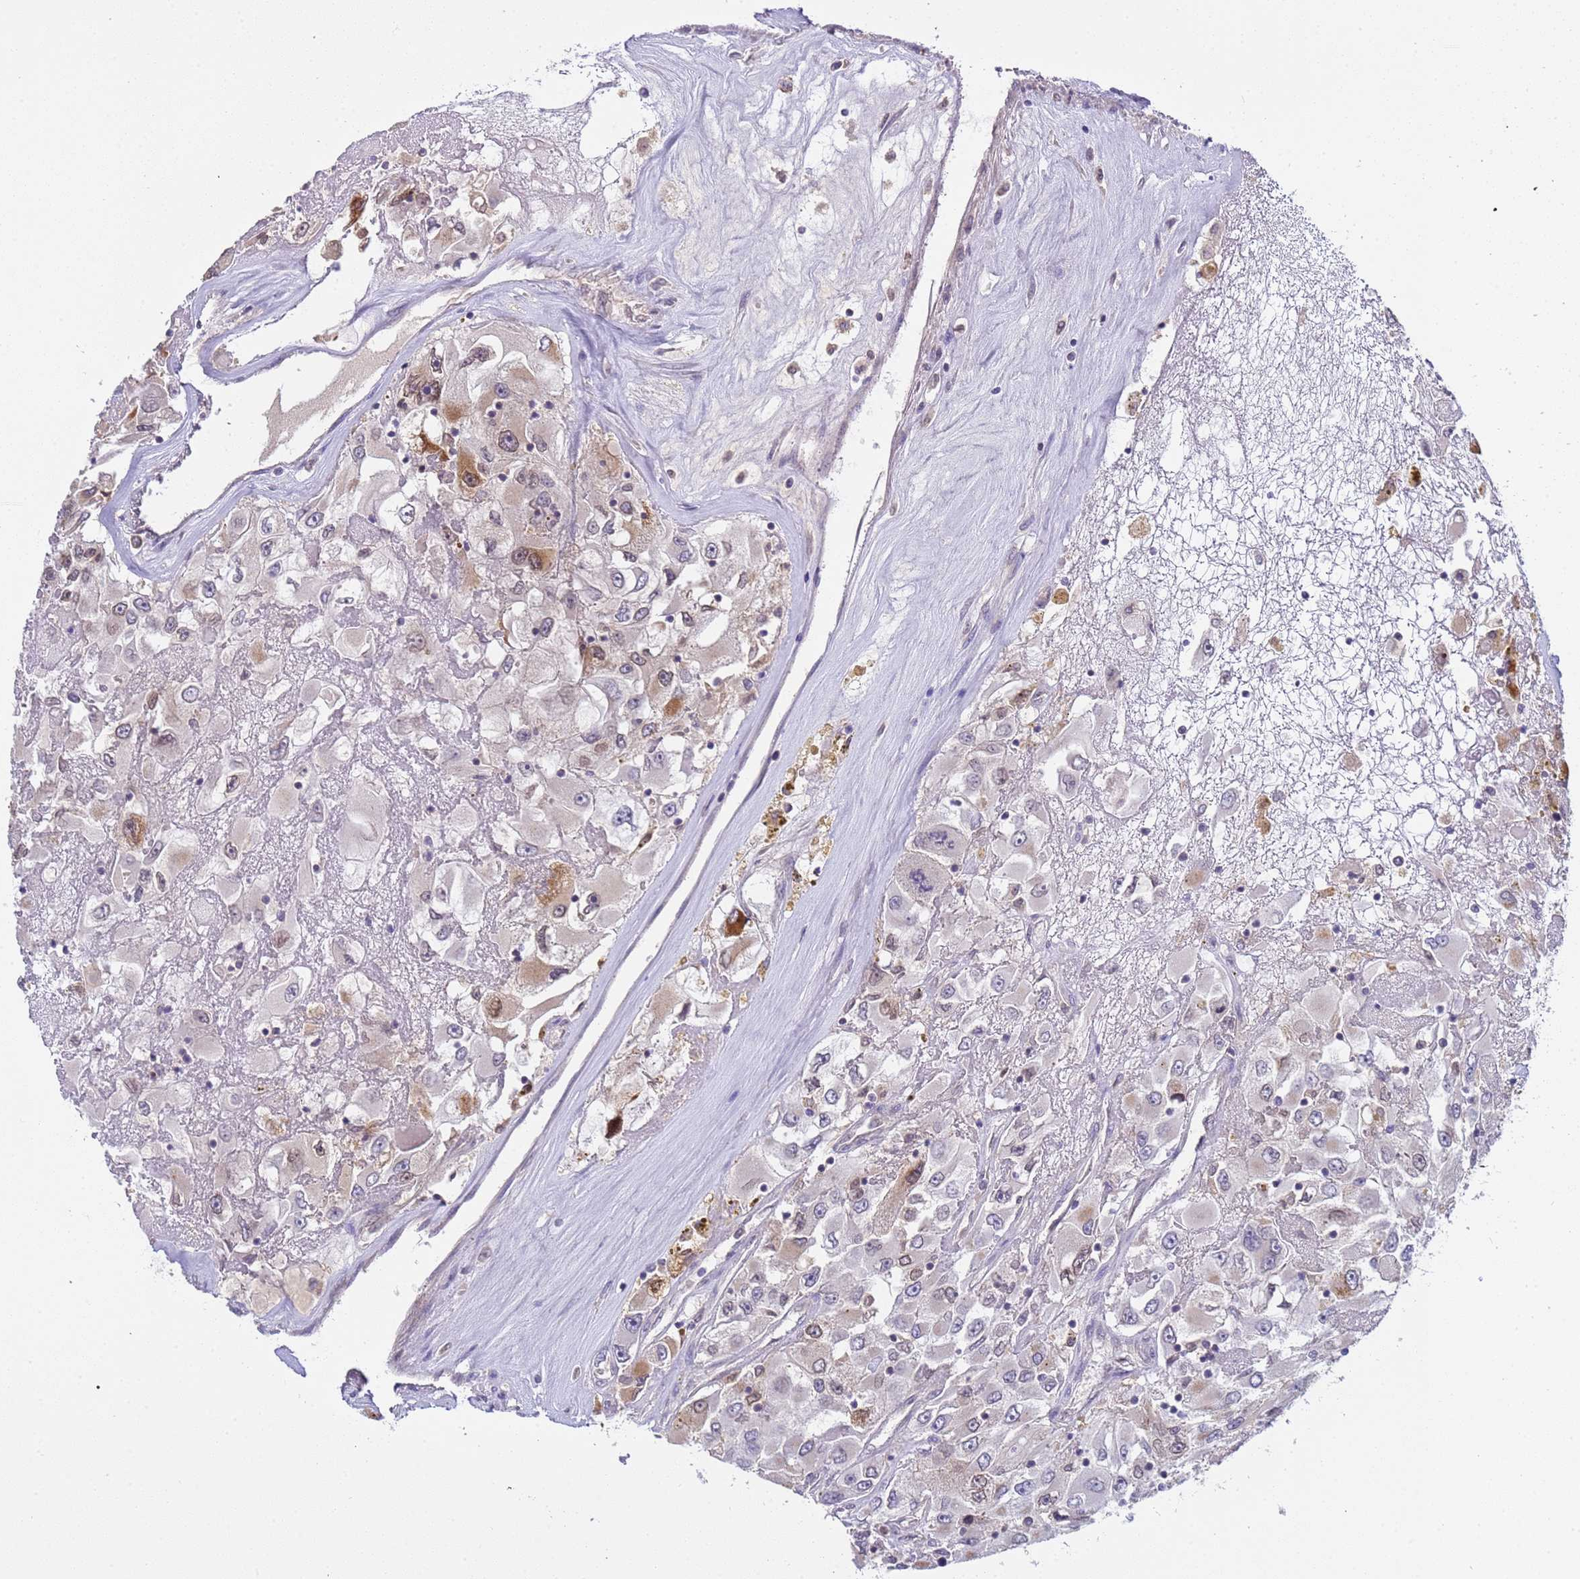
{"staining": {"intensity": "moderate", "quantity": "<25%", "location": "cytoplasmic/membranous,nuclear"}, "tissue": "renal cancer", "cell_type": "Tumor cells", "image_type": "cancer", "snomed": [{"axis": "morphology", "description": "Adenocarcinoma, NOS"}, {"axis": "topography", "description": "Kidney"}], "caption": "Immunohistochemistry photomicrograph of human renal adenocarcinoma stained for a protein (brown), which demonstrates low levels of moderate cytoplasmic/membranous and nuclear expression in approximately <25% of tumor cells.", "gene": "PLCXD3", "patient": {"sex": "female", "age": 52}}